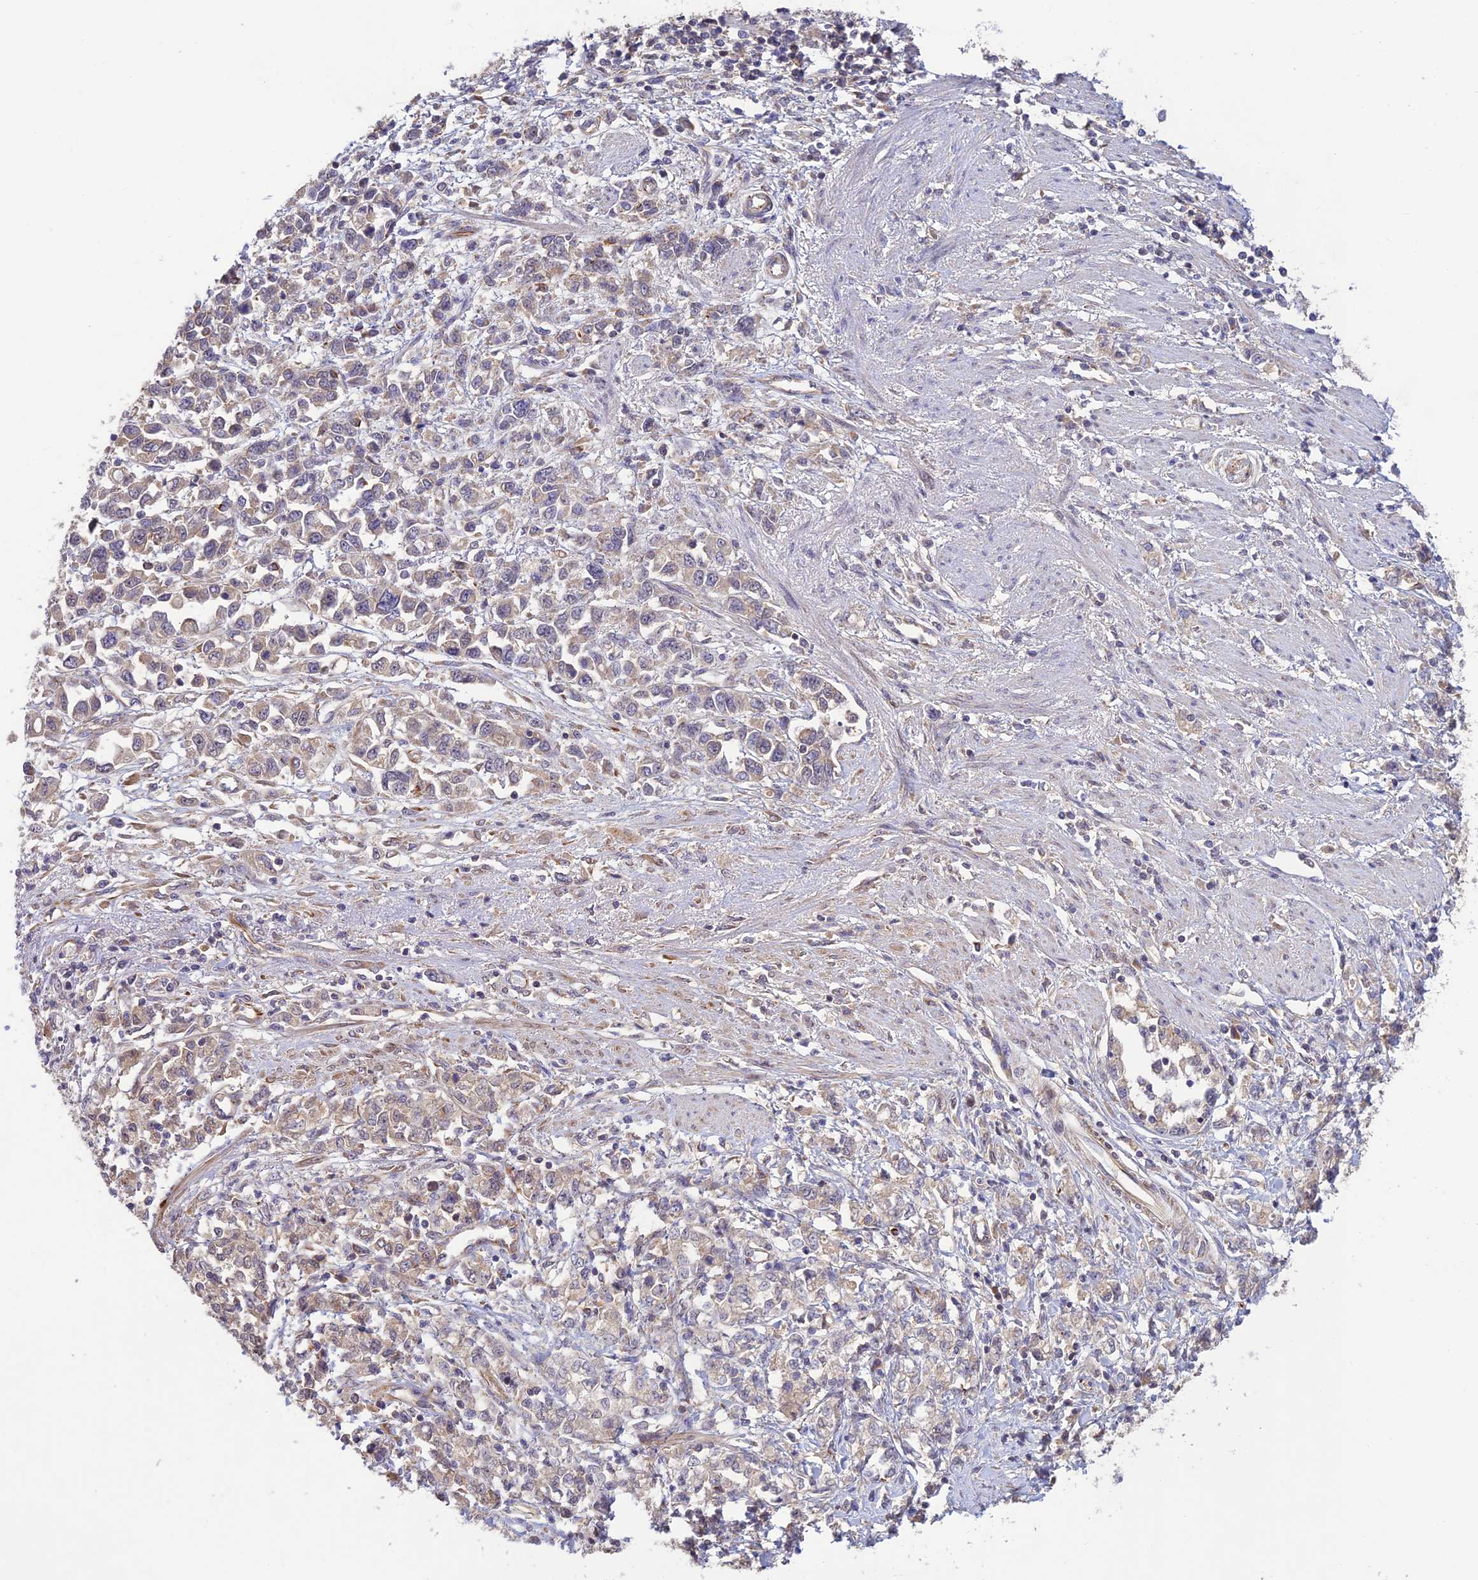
{"staining": {"intensity": "negative", "quantity": "none", "location": "none"}, "tissue": "stomach cancer", "cell_type": "Tumor cells", "image_type": "cancer", "snomed": [{"axis": "morphology", "description": "Adenocarcinoma, NOS"}, {"axis": "topography", "description": "Stomach"}], "caption": "A histopathology image of stomach cancer stained for a protein displays no brown staining in tumor cells.", "gene": "ST8SIA5", "patient": {"sex": "female", "age": 76}}